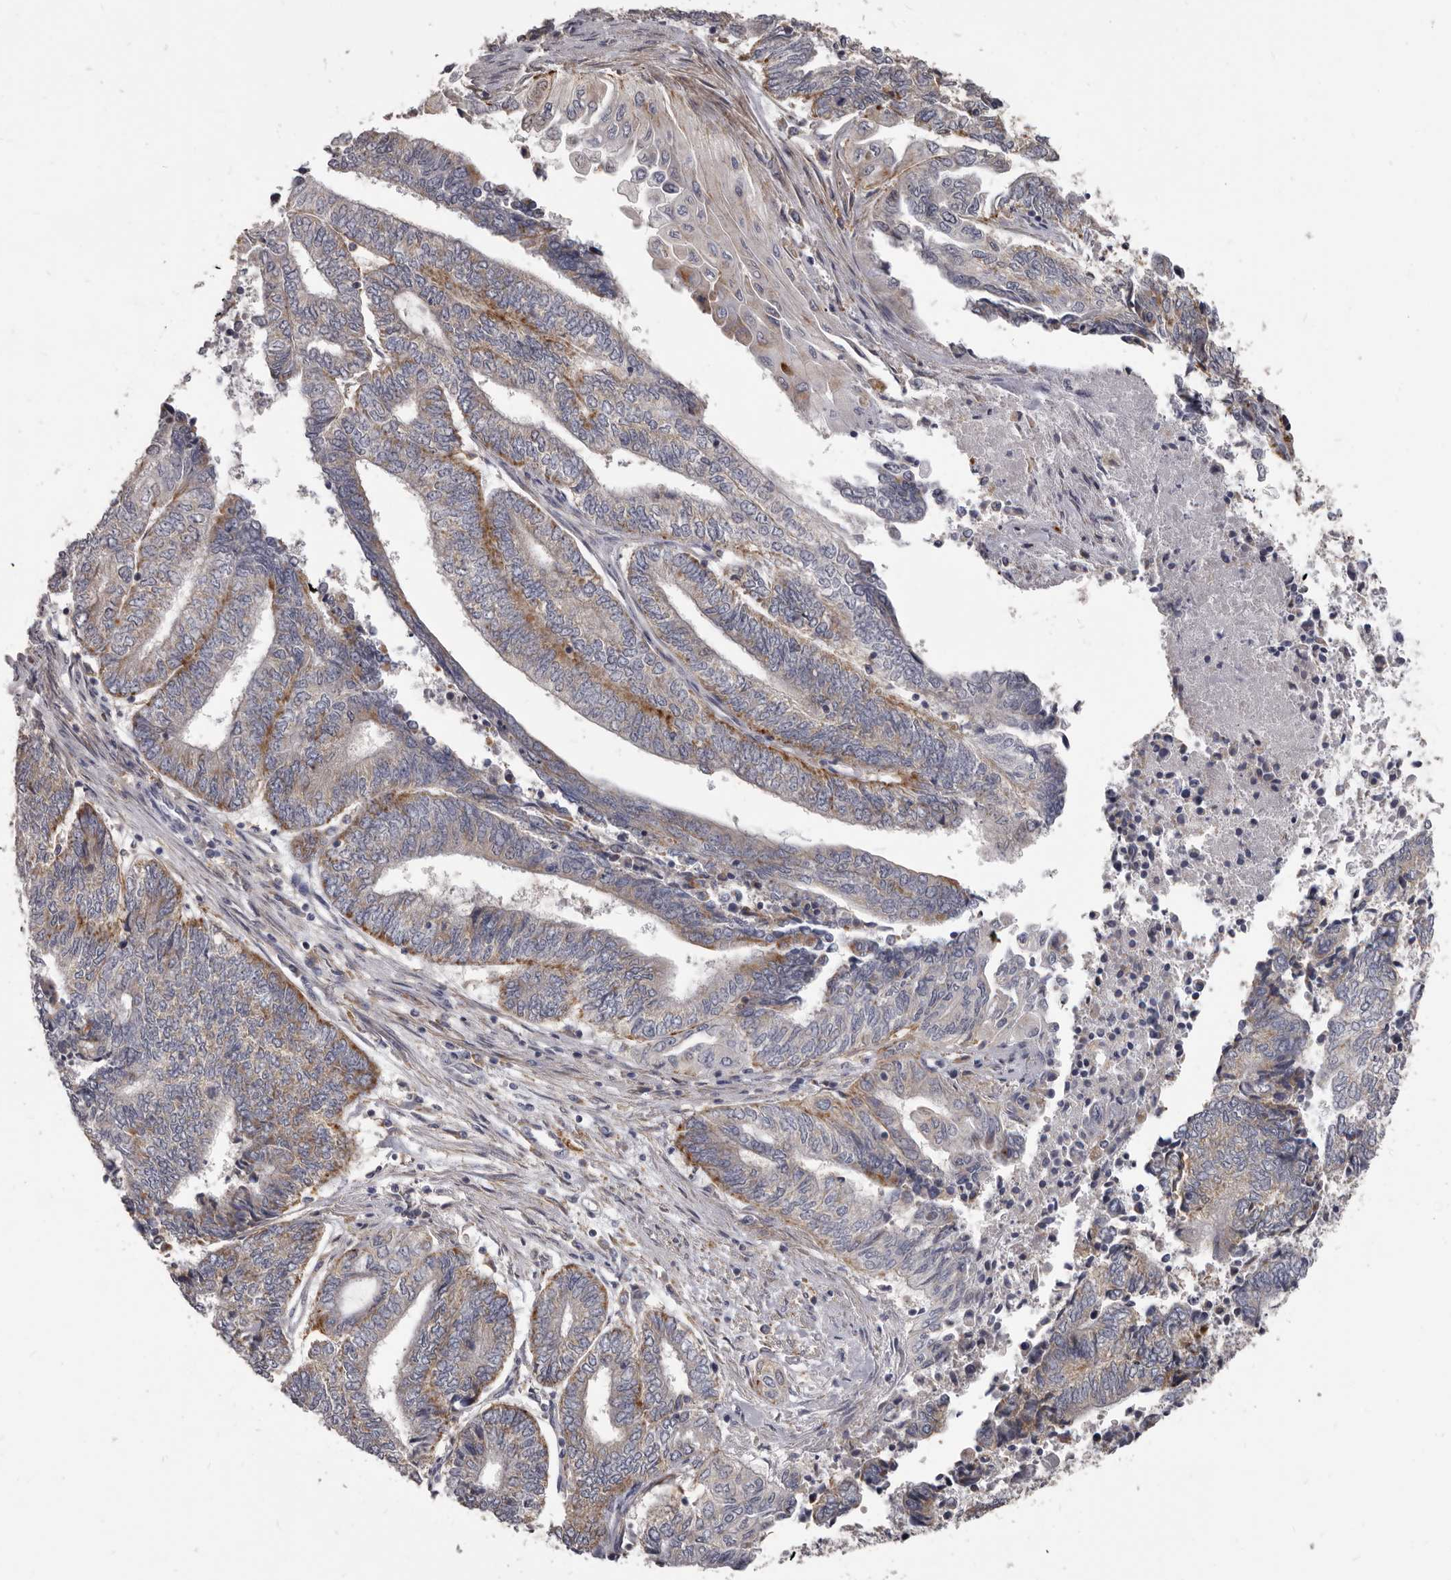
{"staining": {"intensity": "moderate", "quantity": "25%-75%", "location": "cytoplasmic/membranous"}, "tissue": "endometrial cancer", "cell_type": "Tumor cells", "image_type": "cancer", "snomed": [{"axis": "morphology", "description": "Adenocarcinoma, NOS"}, {"axis": "topography", "description": "Uterus"}, {"axis": "topography", "description": "Endometrium"}], "caption": "Adenocarcinoma (endometrial) tissue exhibits moderate cytoplasmic/membranous expression in approximately 25%-75% of tumor cells, visualized by immunohistochemistry.", "gene": "PI4K2A", "patient": {"sex": "female", "age": 70}}